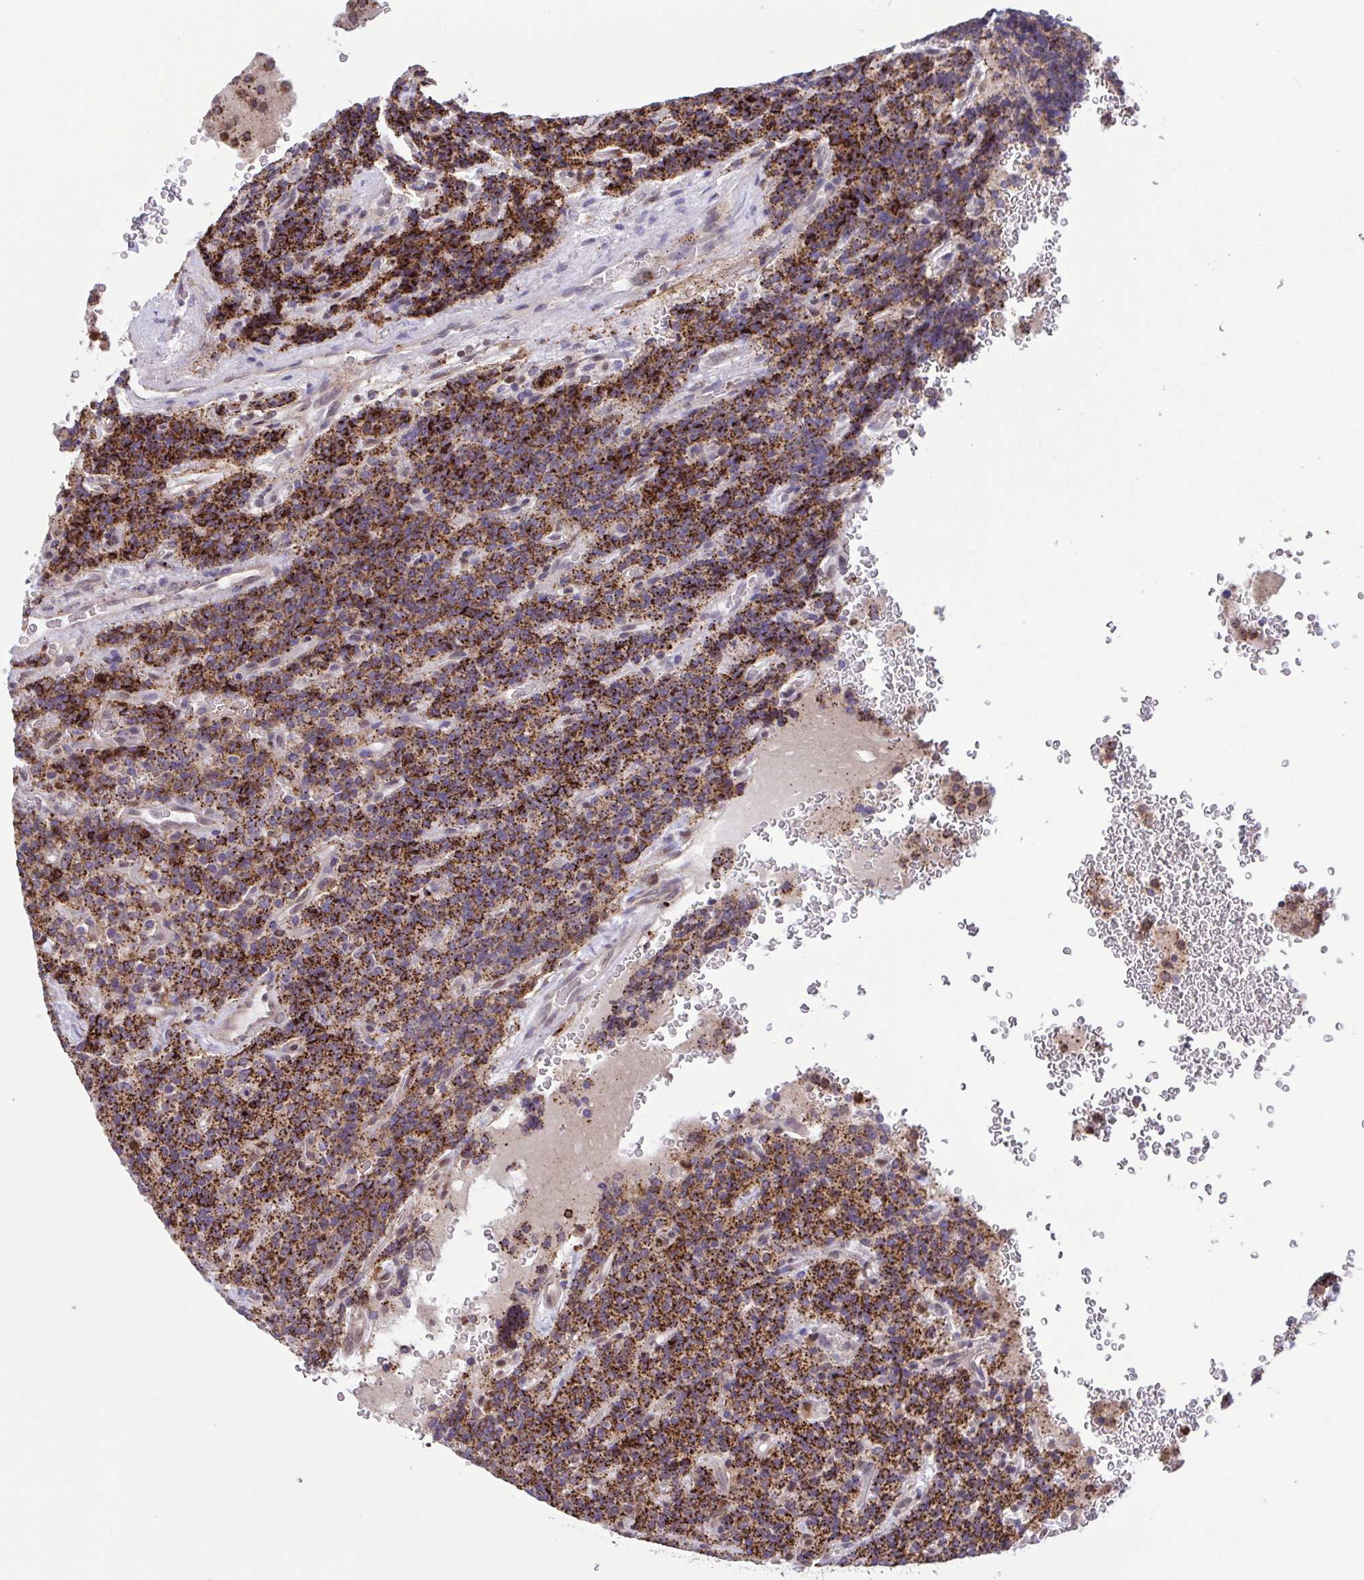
{"staining": {"intensity": "strong", "quantity": ">75%", "location": "cytoplasmic/membranous"}, "tissue": "carcinoid", "cell_type": "Tumor cells", "image_type": "cancer", "snomed": [{"axis": "morphology", "description": "Carcinoid, malignant, NOS"}, {"axis": "topography", "description": "Pancreas"}], "caption": "Carcinoid stained for a protein displays strong cytoplasmic/membranous positivity in tumor cells.", "gene": "CHMP1B", "patient": {"sex": "male", "age": 36}}